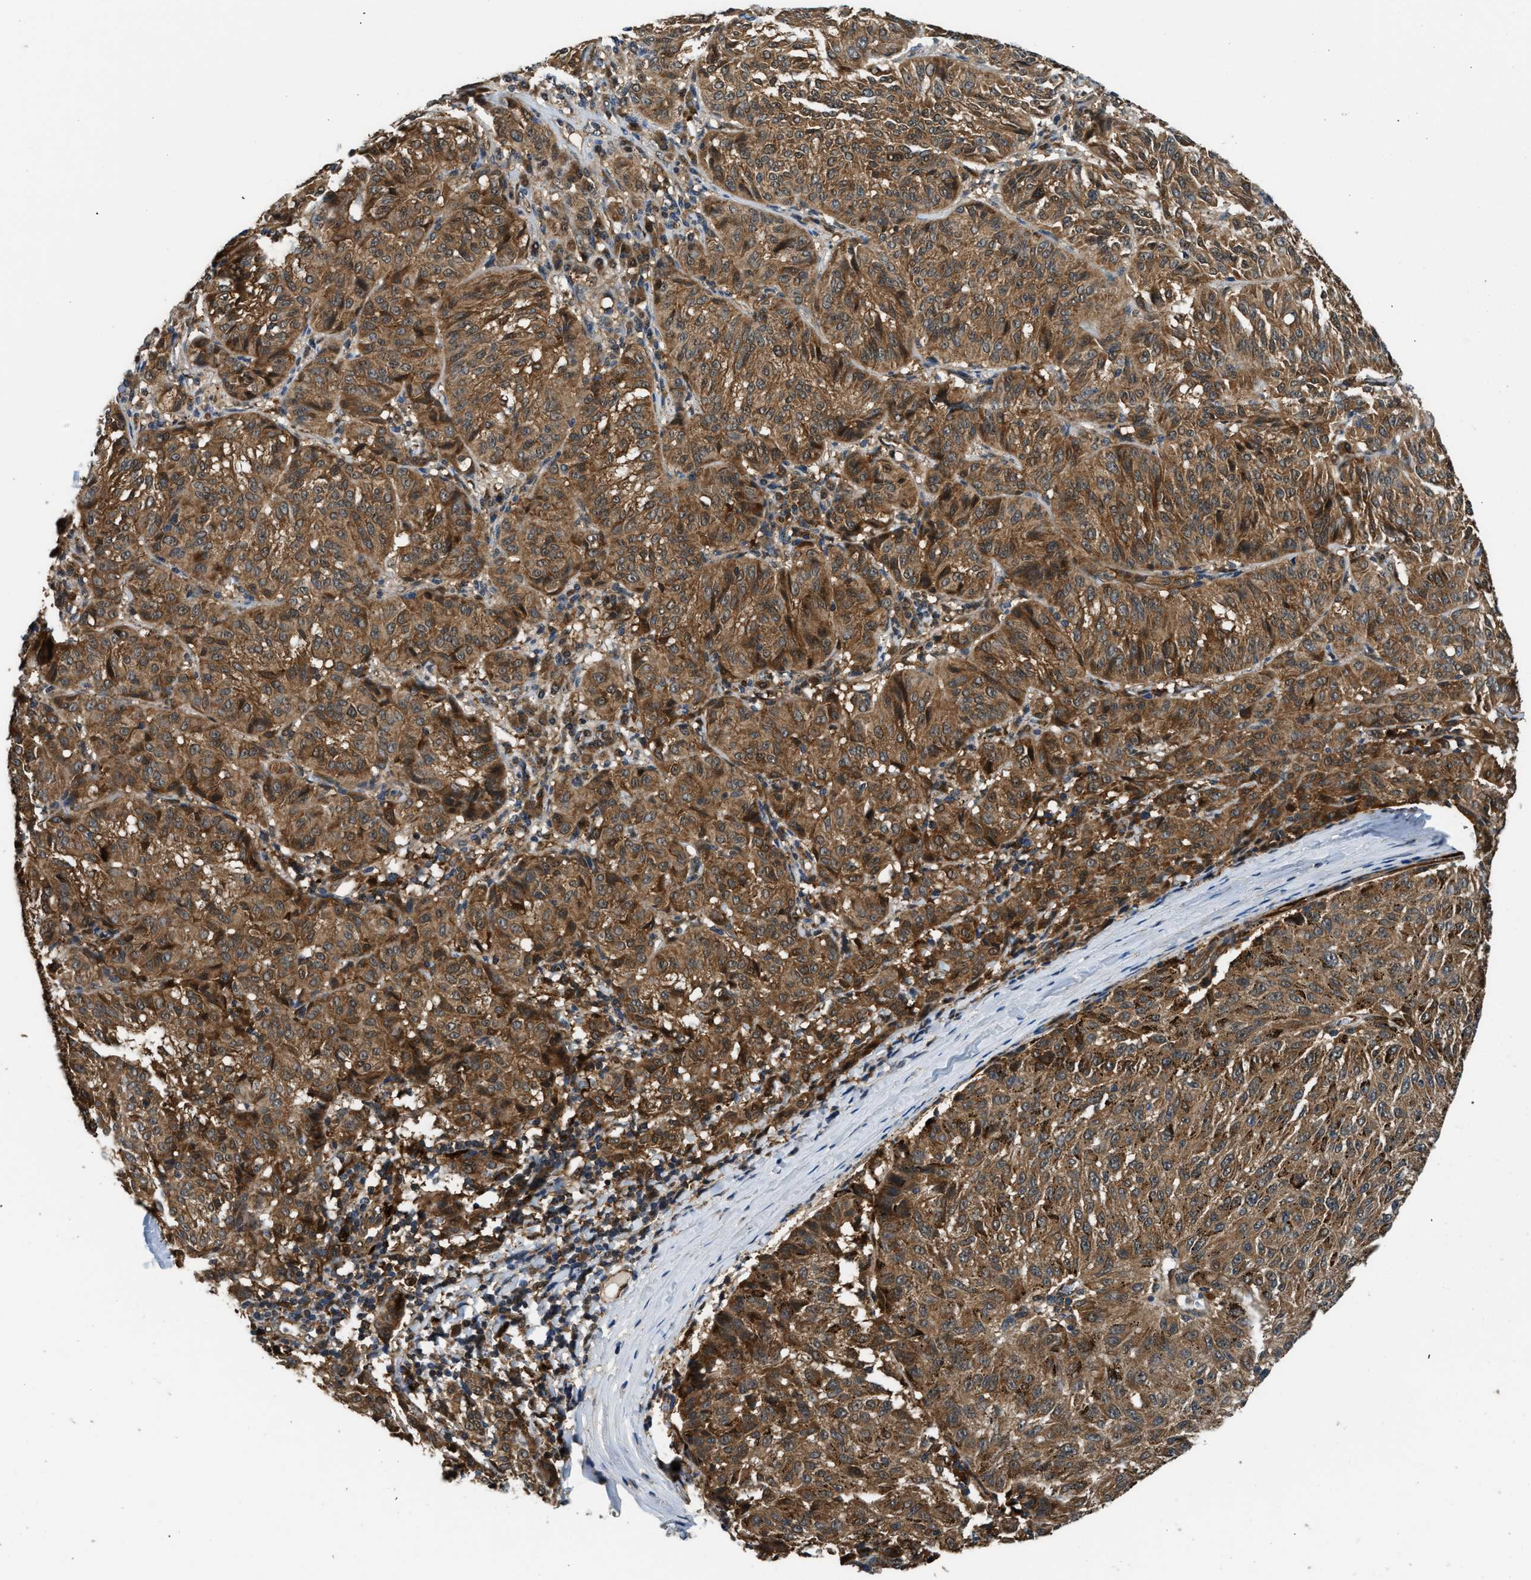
{"staining": {"intensity": "moderate", "quantity": ">75%", "location": "cytoplasmic/membranous"}, "tissue": "melanoma", "cell_type": "Tumor cells", "image_type": "cancer", "snomed": [{"axis": "morphology", "description": "Malignant melanoma, NOS"}, {"axis": "topography", "description": "Skin"}], "caption": "A high-resolution micrograph shows immunohistochemistry (IHC) staining of melanoma, which exhibits moderate cytoplasmic/membranous positivity in about >75% of tumor cells. Nuclei are stained in blue.", "gene": "PPA1", "patient": {"sex": "female", "age": 72}}